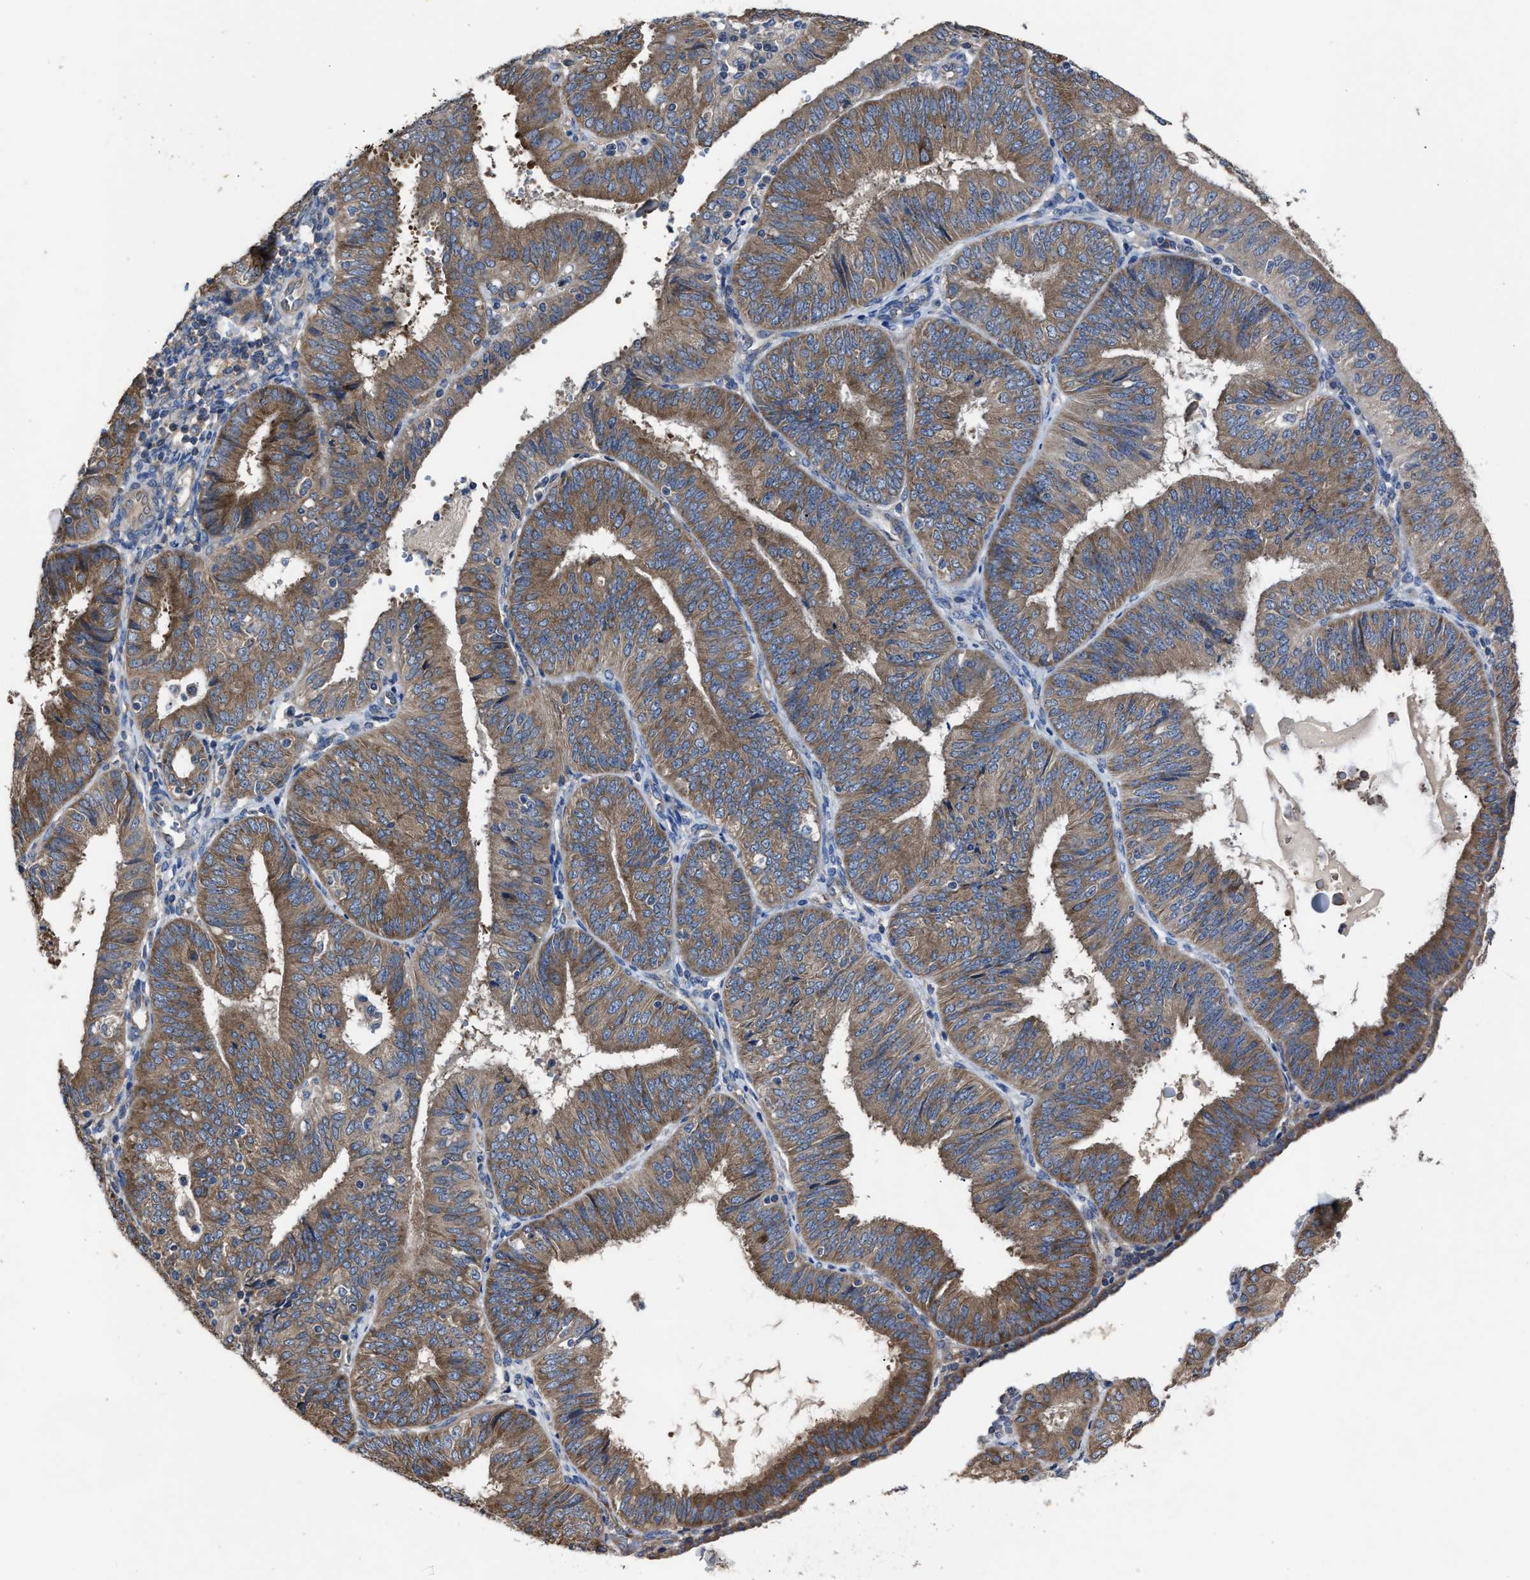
{"staining": {"intensity": "moderate", "quantity": ">75%", "location": "cytoplasmic/membranous"}, "tissue": "endometrial cancer", "cell_type": "Tumor cells", "image_type": "cancer", "snomed": [{"axis": "morphology", "description": "Adenocarcinoma, NOS"}, {"axis": "topography", "description": "Endometrium"}], "caption": "Human endometrial cancer stained with a protein marker exhibits moderate staining in tumor cells.", "gene": "UPF1", "patient": {"sex": "female", "age": 58}}